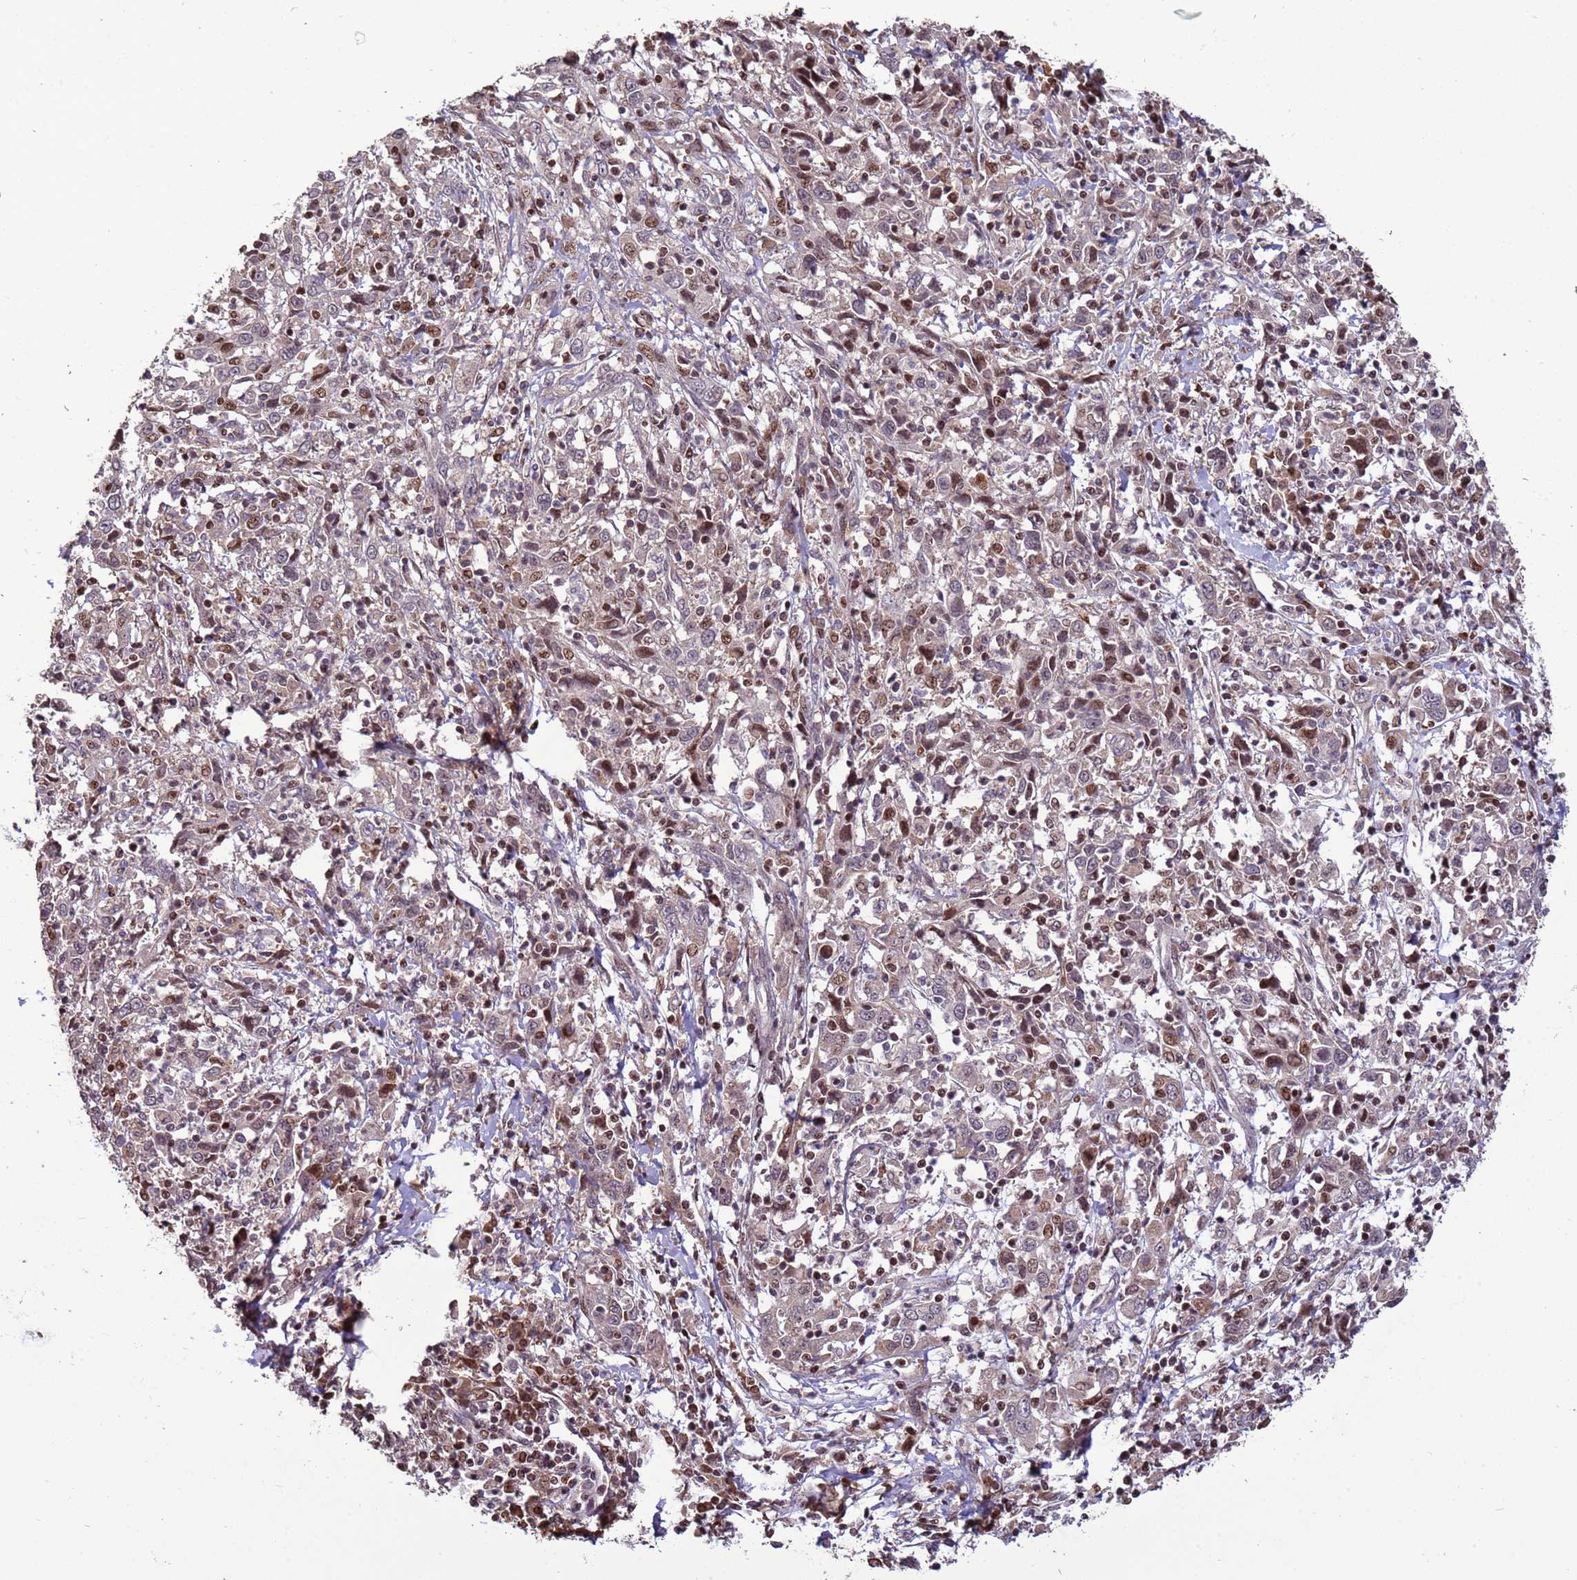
{"staining": {"intensity": "moderate", "quantity": "25%-75%", "location": "nuclear"}, "tissue": "cervical cancer", "cell_type": "Tumor cells", "image_type": "cancer", "snomed": [{"axis": "morphology", "description": "Squamous cell carcinoma, NOS"}, {"axis": "topography", "description": "Cervix"}], "caption": "Tumor cells exhibit medium levels of moderate nuclear positivity in approximately 25%-75% of cells in cervical cancer (squamous cell carcinoma).", "gene": "HGH1", "patient": {"sex": "female", "age": 46}}